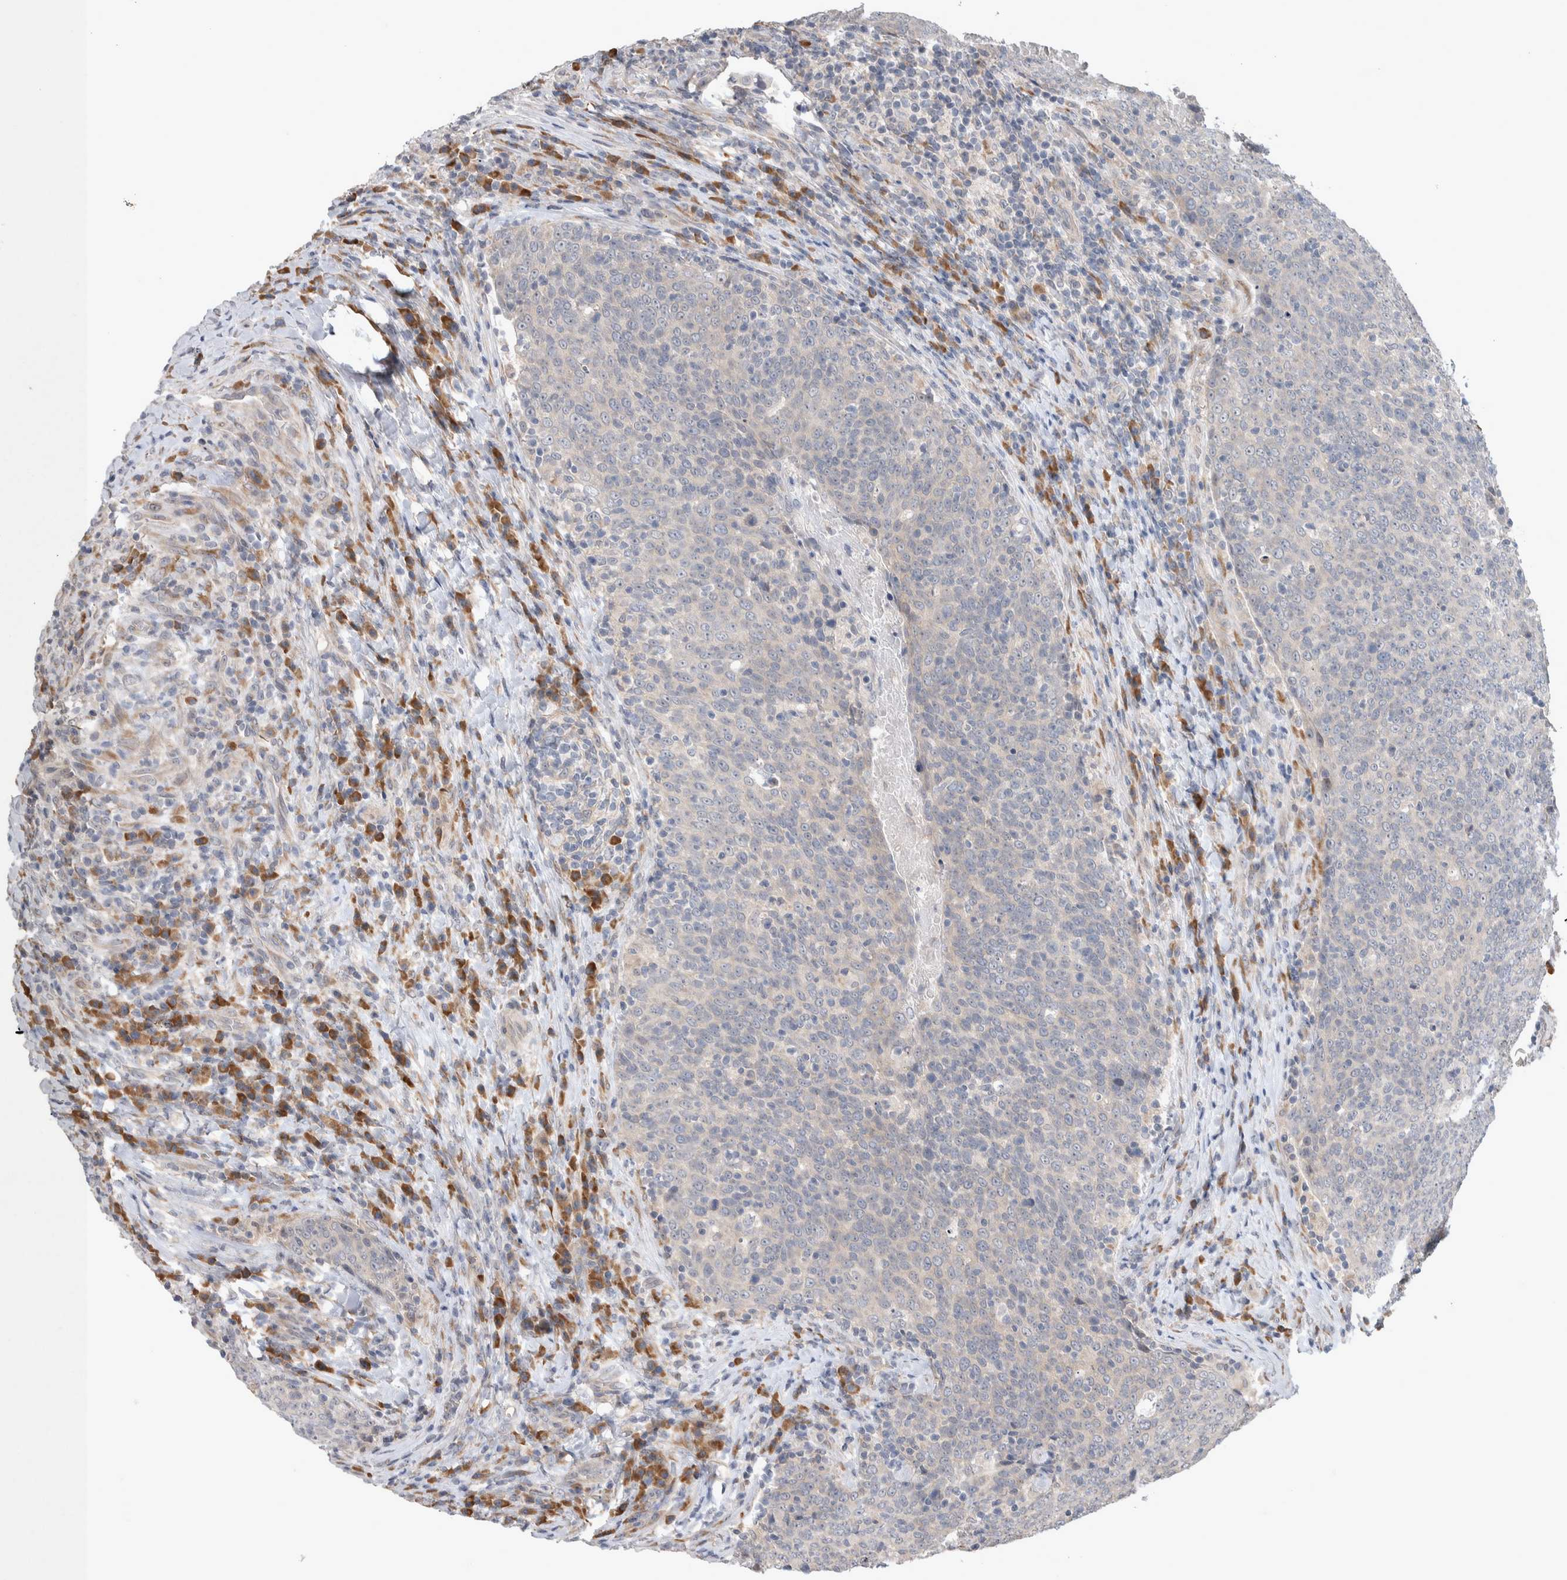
{"staining": {"intensity": "negative", "quantity": "none", "location": "none"}, "tissue": "head and neck cancer", "cell_type": "Tumor cells", "image_type": "cancer", "snomed": [{"axis": "morphology", "description": "Squamous cell carcinoma, NOS"}, {"axis": "morphology", "description": "Squamous cell carcinoma, metastatic, NOS"}, {"axis": "topography", "description": "Lymph node"}, {"axis": "topography", "description": "Head-Neck"}], "caption": "Immunohistochemistry histopathology image of neoplastic tissue: human head and neck cancer (squamous cell carcinoma) stained with DAB displays no significant protein positivity in tumor cells. (DAB immunohistochemistry with hematoxylin counter stain).", "gene": "CUL2", "patient": {"sex": "male", "age": 62}}